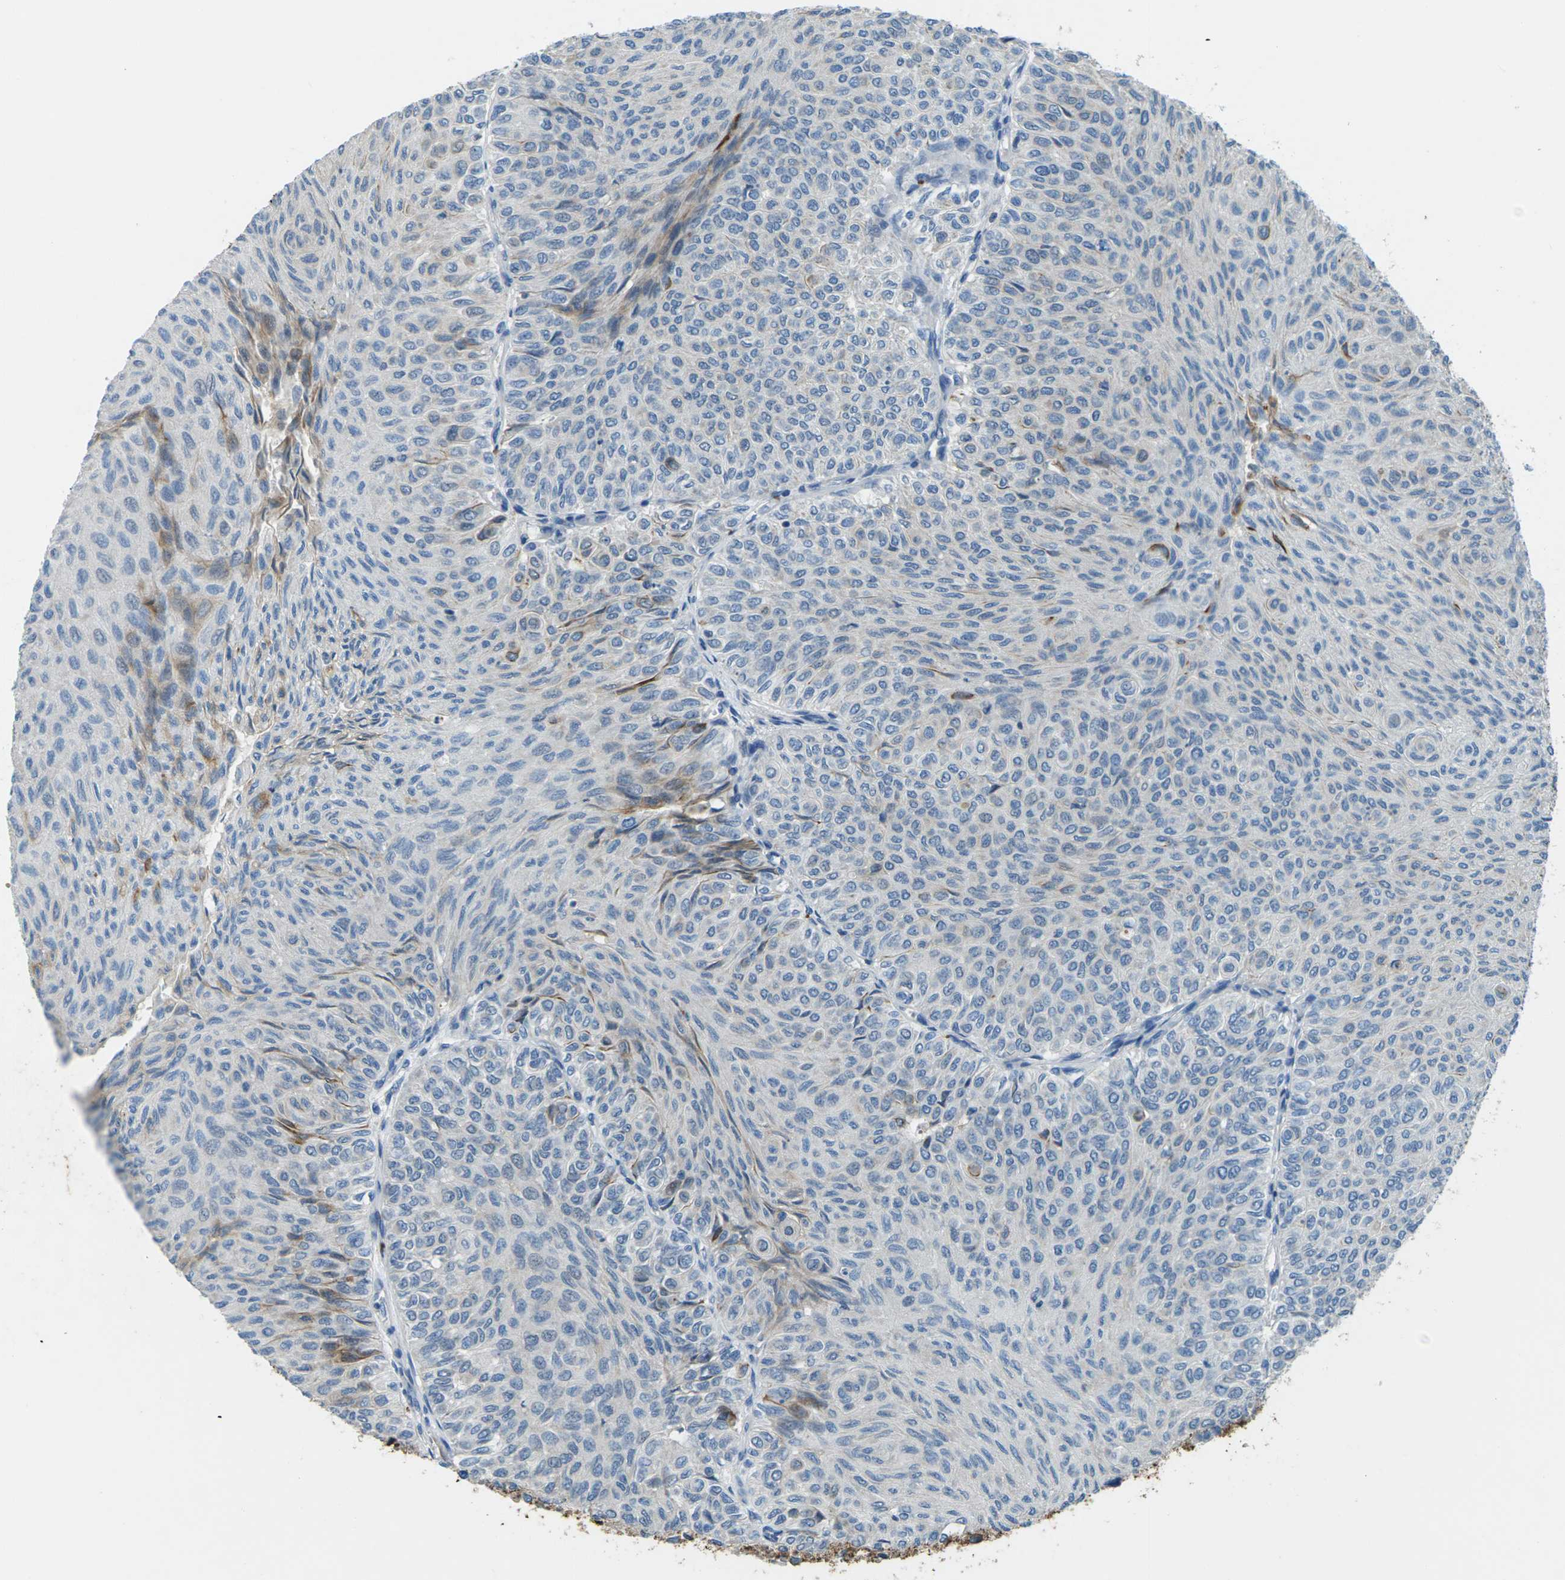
{"staining": {"intensity": "moderate", "quantity": "<25%", "location": "cytoplasmic/membranous"}, "tissue": "urothelial cancer", "cell_type": "Tumor cells", "image_type": "cancer", "snomed": [{"axis": "morphology", "description": "Urothelial carcinoma, Low grade"}, {"axis": "topography", "description": "Urinary bladder"}], "caption": "DAB immunohistochemical staining of human urothelial cancer reveals moderate cytoplasmic/membranous protein staining in about <25% of tumor cells.", "gene": "SIGLEC14", "patient": {"sex": "male", "age": 78}}